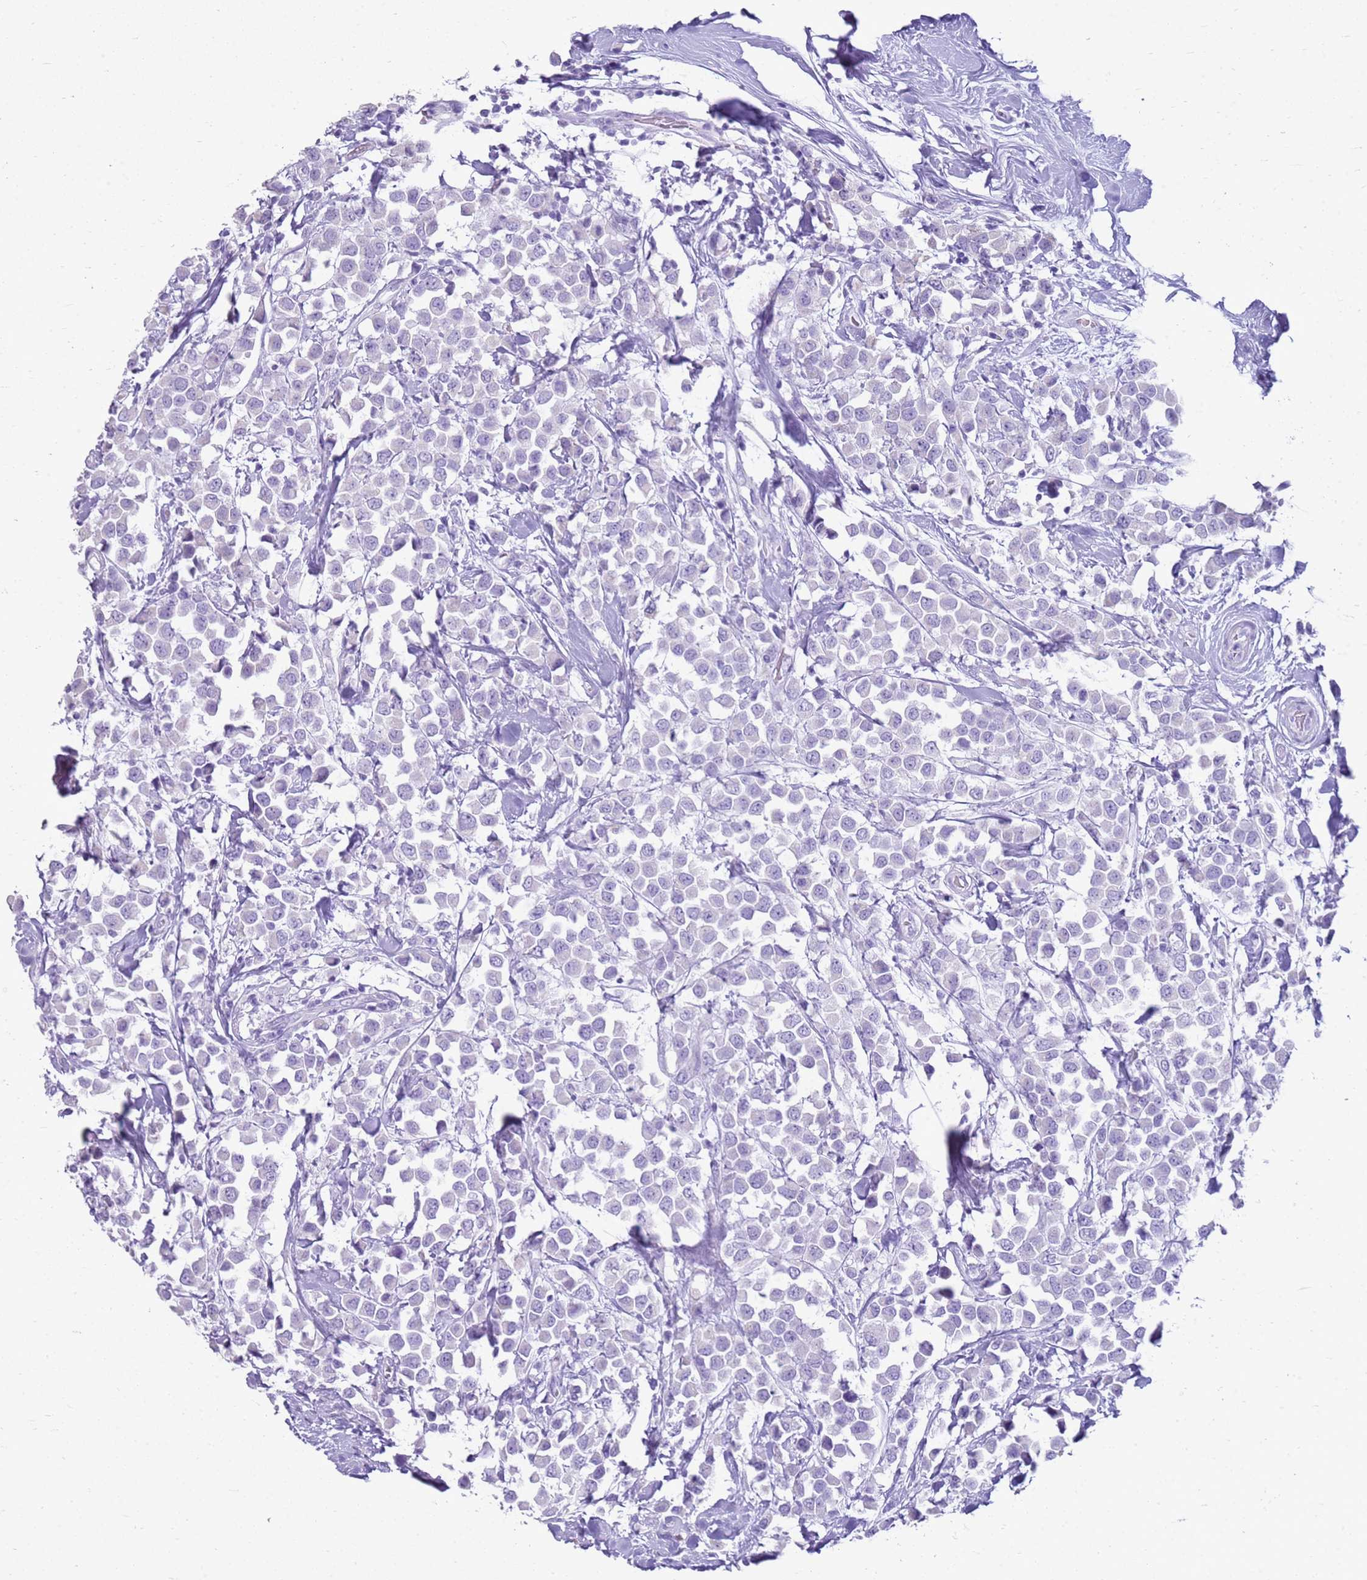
{"staining": {"intensity": "negative", "quantity": "none", "location": "none"}, "tissue": "breast cancer", "cell_type": "Tumor cells", "image_type": "cancer", "snomed": [{"axis": "morphology", "description": "Duct carcinoma"}, {"axis": "topography", "description": "Breast"}], "caption": "Immunohistochemistry of human breast cancer reveals no staining in tumor cells. The staining was performed using DAB to visualize the protein expression in brown, while the nuclei were stained in blue with hematoxylin (Magnification: 20x).", "gene": "CA8", "patient": {"sex": "female", "age": 61}}